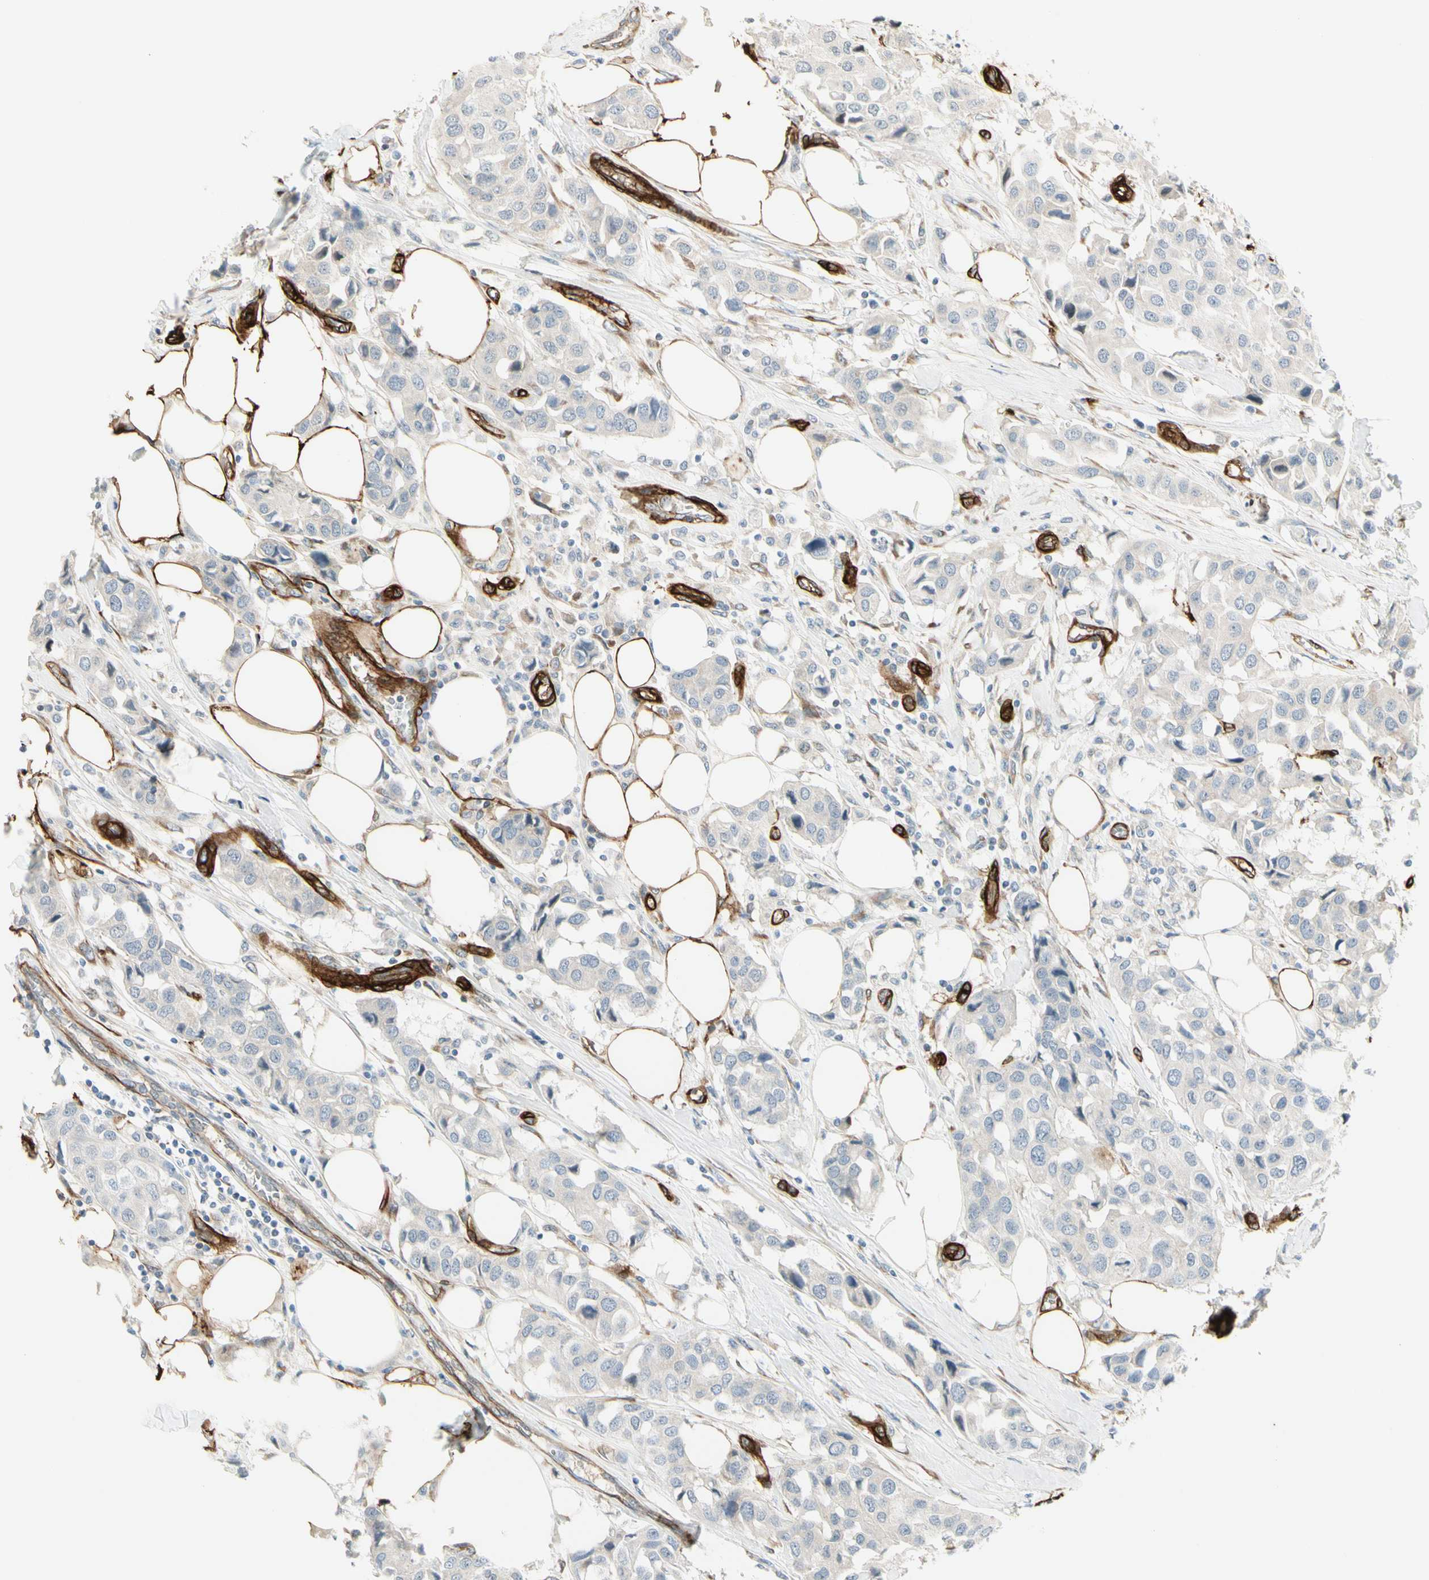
{"staining": {"intensity": "negative", "quantity": "none", "location": "none"}, "tissue": "breast cancer", "cell_type": "Tumor cells", "image_type": "cancer", "snomed": [{"axis": "morphology", "description": "Duct carcinoma"}, {"axis": "topography", "description": "Breast"}], "caption": "The IHC photomicrograph has no significant expression in tumor cells of breast intraductal carcinoma tissue. Nuclei are stained in blue.", "gene": "MCAM", "patient": {"sex": "female", "age": 80}}